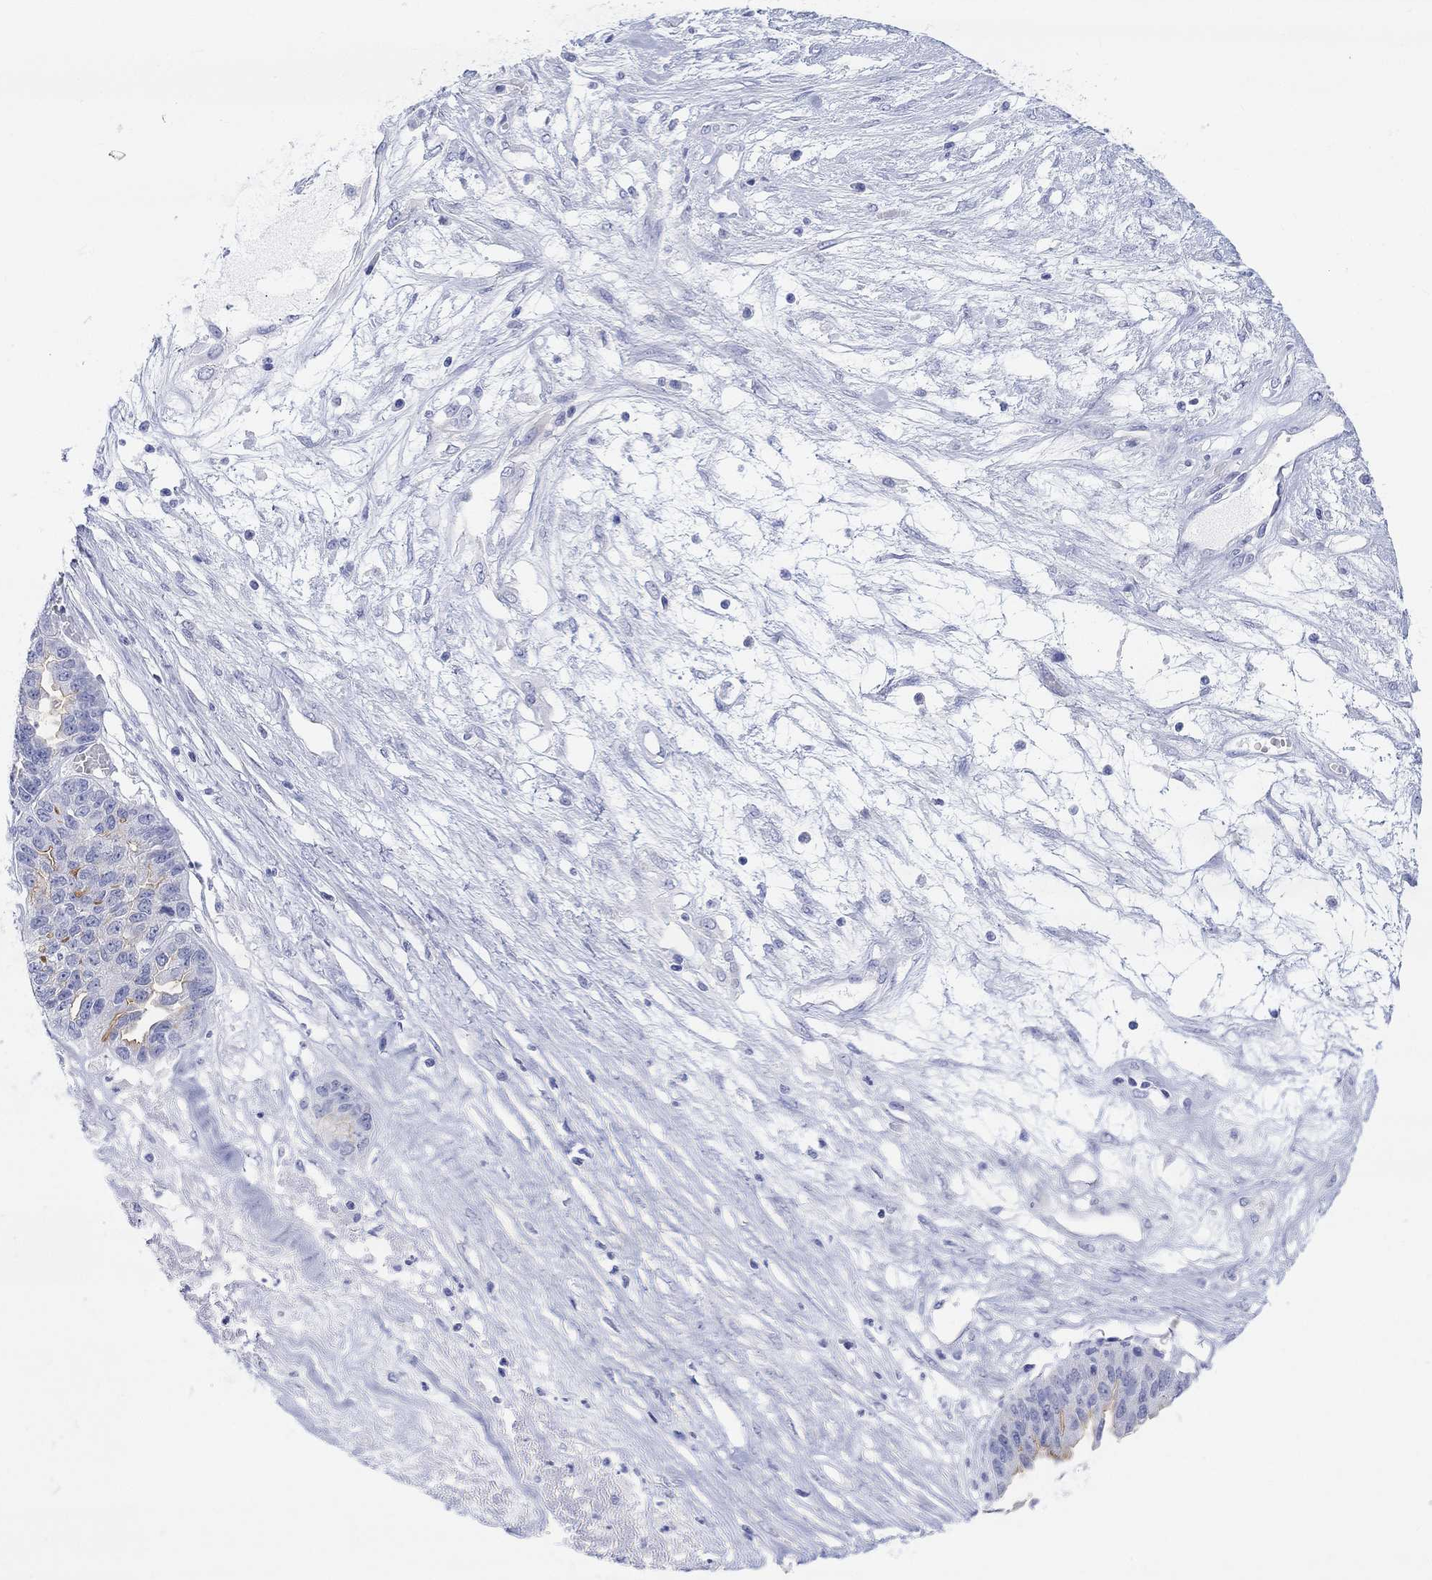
{"staining": {"intensity": "weak", "quantity": "<25%", "location": "cytoplasmic/membranous"}, "tissue": "ovarian cancer", "cell_type": "Tumor cells", "image_type": "cancer", "snomed": [{"axis": "morphology", "description": "Cystadenocarcinoma, serous, NOS"}, {"axis": "topography", "description": "Ovary"}], "caption": "Tumor cells show no significant positivity in ovarian cancer (serous cystadenocarcinoma).", "gene": "XIRP2", "patient": {"sex": "female", "age": 87}}